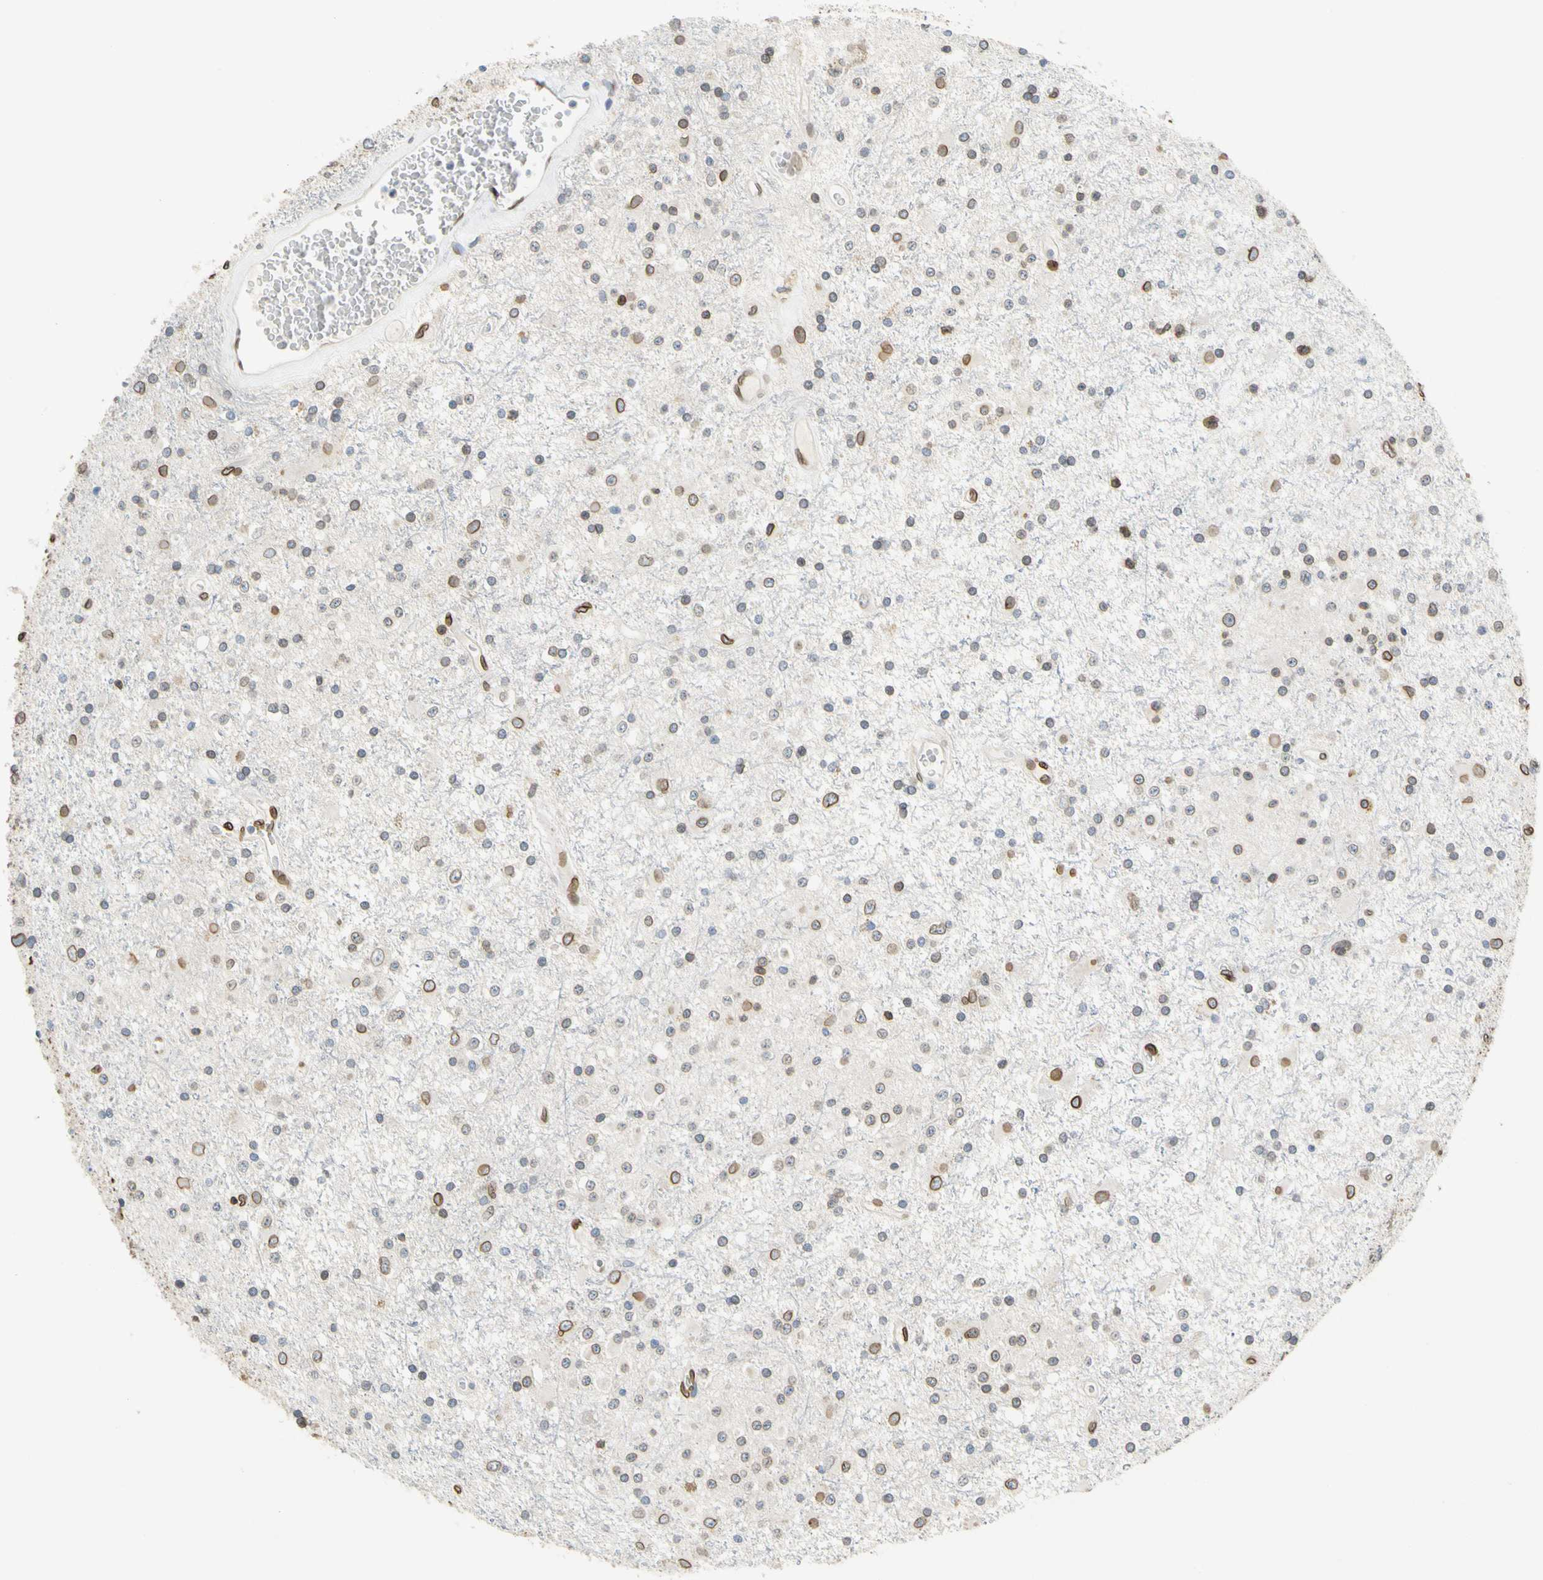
{"staining": {"intensity": "moderate", "quantity": "25%-75%", "location": "cytoplasmic/membranous,nuclear"}, "tissue": "glioma", "cell_type": "Tumor cells", "image_type": "cancer", "snomed": [{"axis": "morphology", "description": "Glioma, malignant, Low grade"}, {"axis": "topography", "description": "Brain"}], "caption": "Brown immunohistochemical staining in human low-grade glioma (malignant) reveals moderate cytoplasmic/membranous and nuclear staining in about 25%-75% of tumor cells.", "gene": "SUN1", "patient": {"sex": "male", "age": 58}}